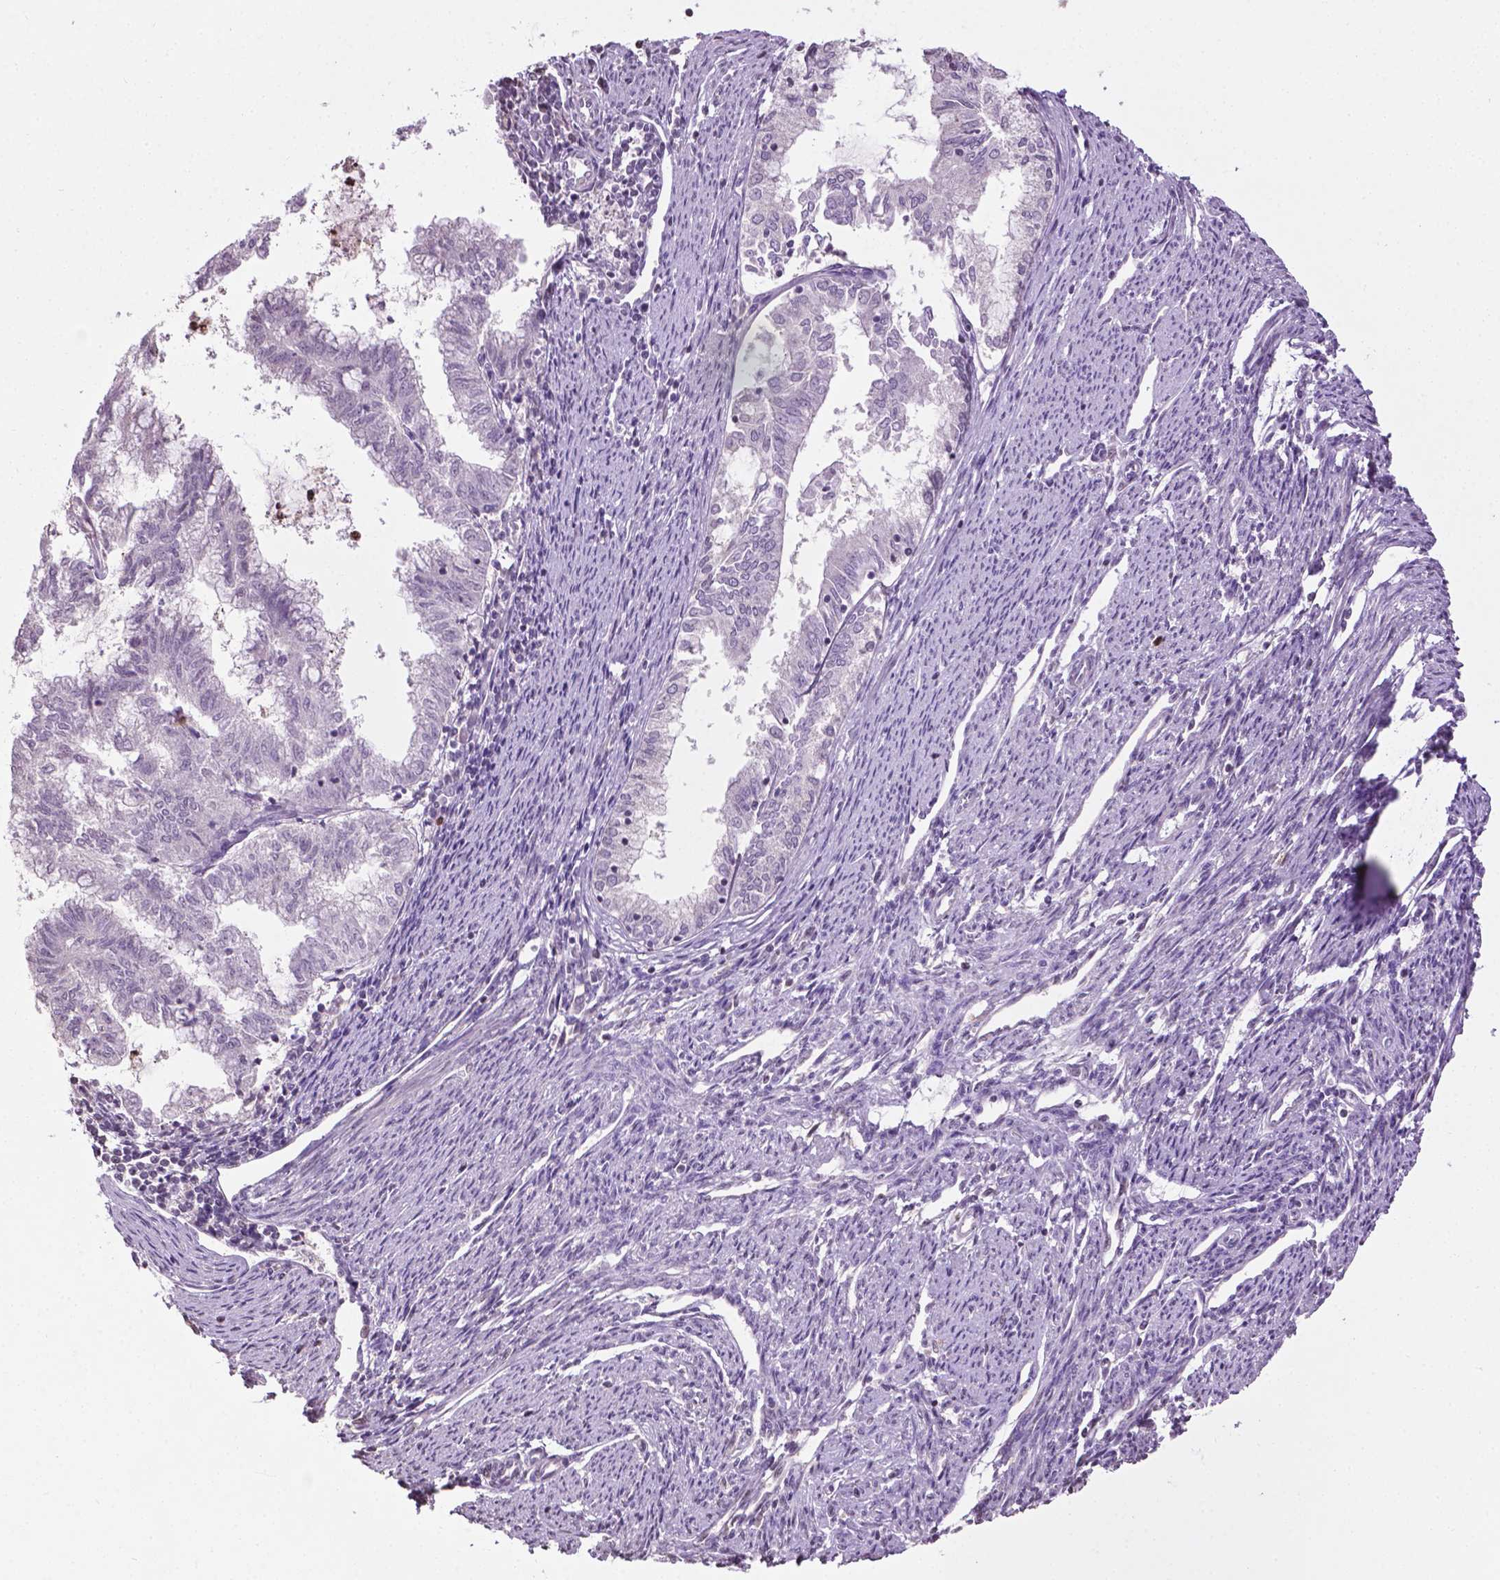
{"staining": {"intensity": "negative", "quantity": "none", "location": "none"}, "tissue": "endometrial cancer", "cell_type": "Tumor cells", "image_type": "cancer", "snomed": [{"axis": "morphology", "description": "Adenocarcinoma, NOS"}, {"axis": "topography", "description": "Endometrium"}], "caption": "Immunohistochemical staining of endometrial cancer (adenocarcinoma) displays no significant positivity in tumor cells. (DAB IHC visualized using brightfield microscopy, high magnification).", "gene": "NTNG2", "patient": {"sex": "female", "age": 79}}